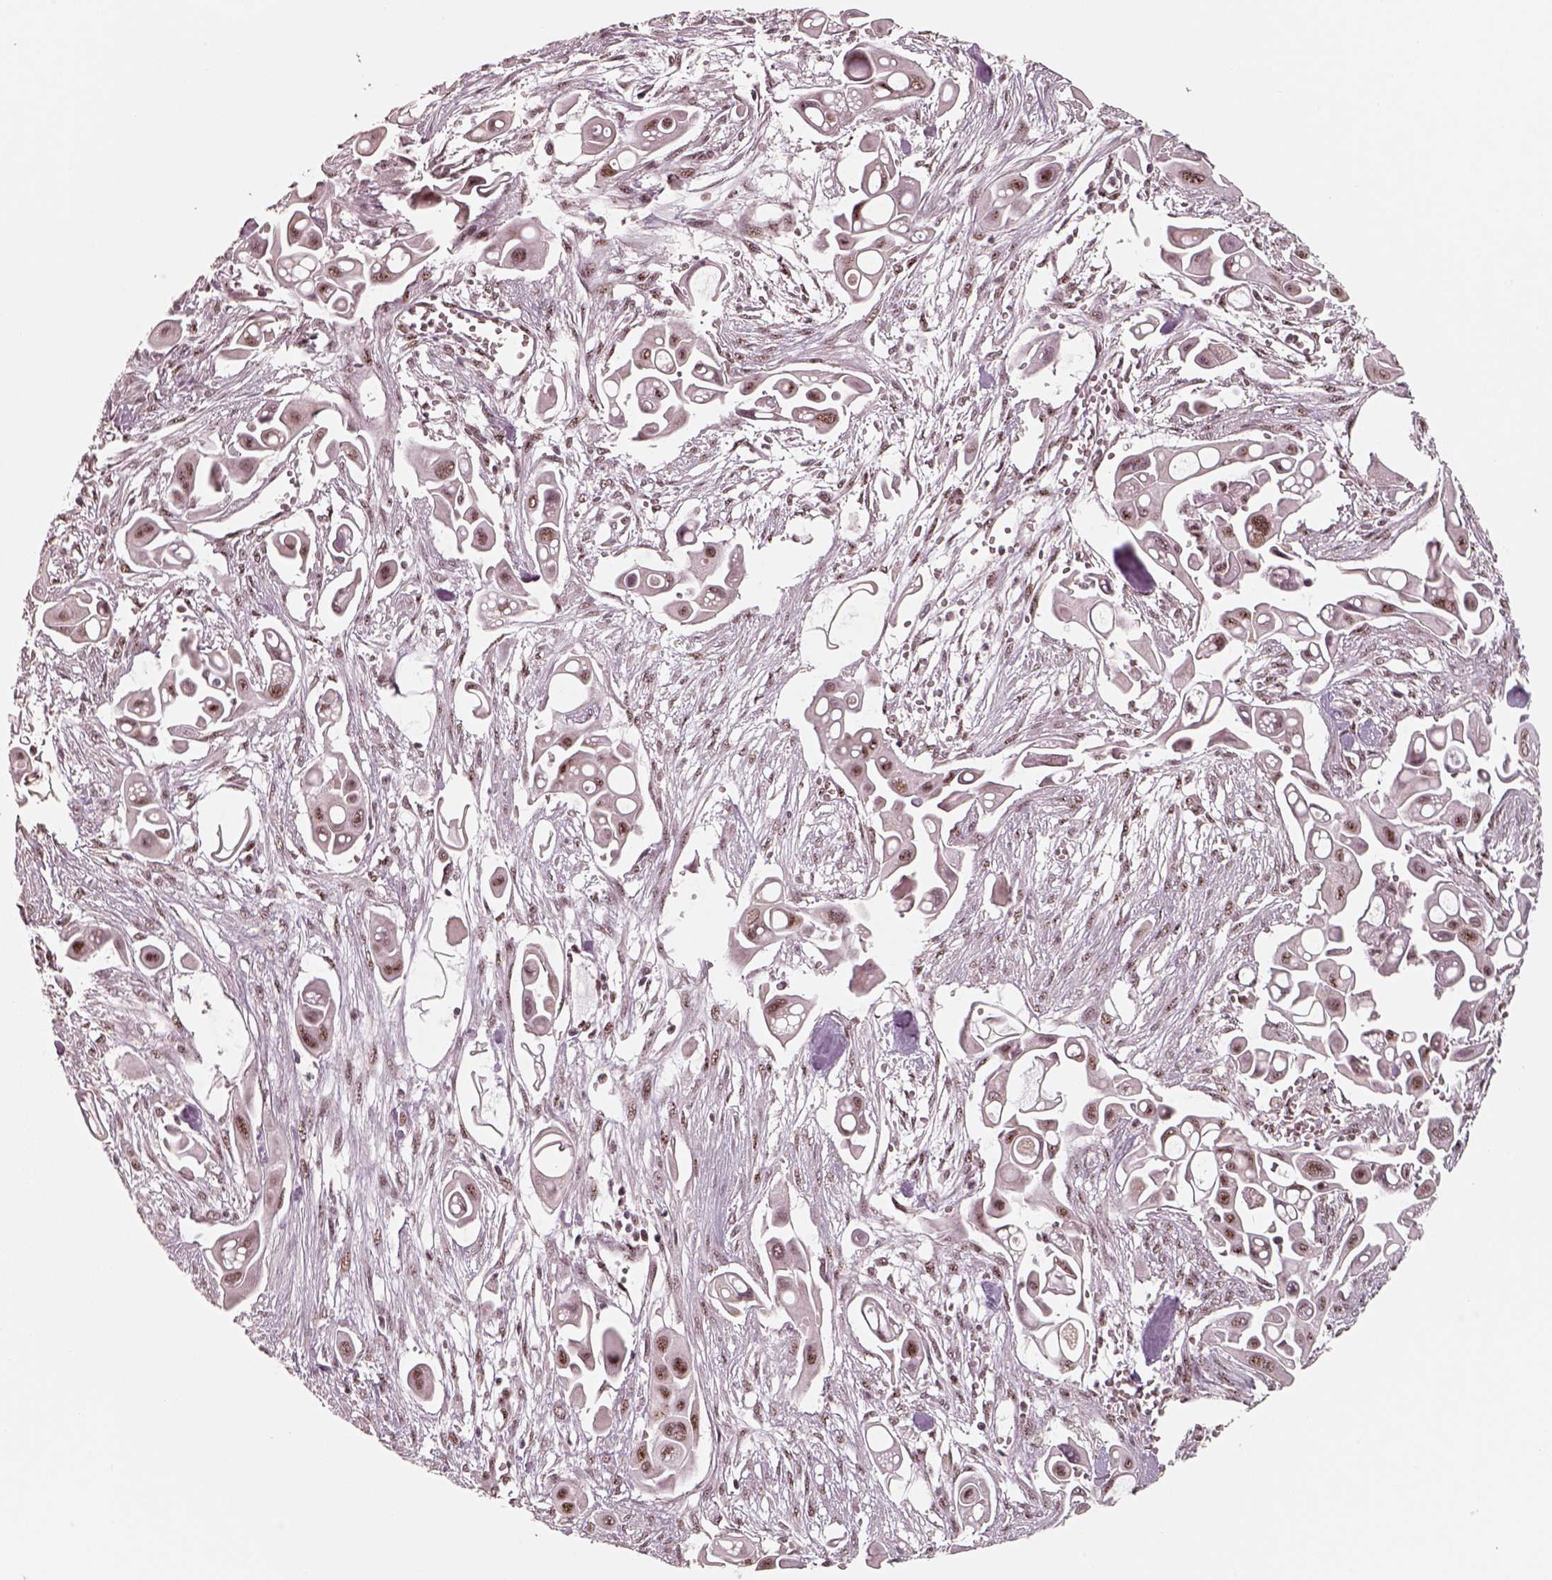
{"staining": {"intensity": "moderate", "quantity": ">75%", "location": "nuclear"}, "tissue": "pancreatic cancer", "cell_type": "Tumor cells", "image_type": "cancer", "snomed": [{"axis": "morphology", "description": "Adenocarcinoma, NOS"}, {"axis": "topography", "description": "Pancreas"}], "caption": "An image of adenocarcinoma (pancreatic) stained for a protein demonstrates moderate nuclear brown staining in tumor cells.", "gene": "ATXN7L3", "patient": {"sex": "male", "age": 50}}